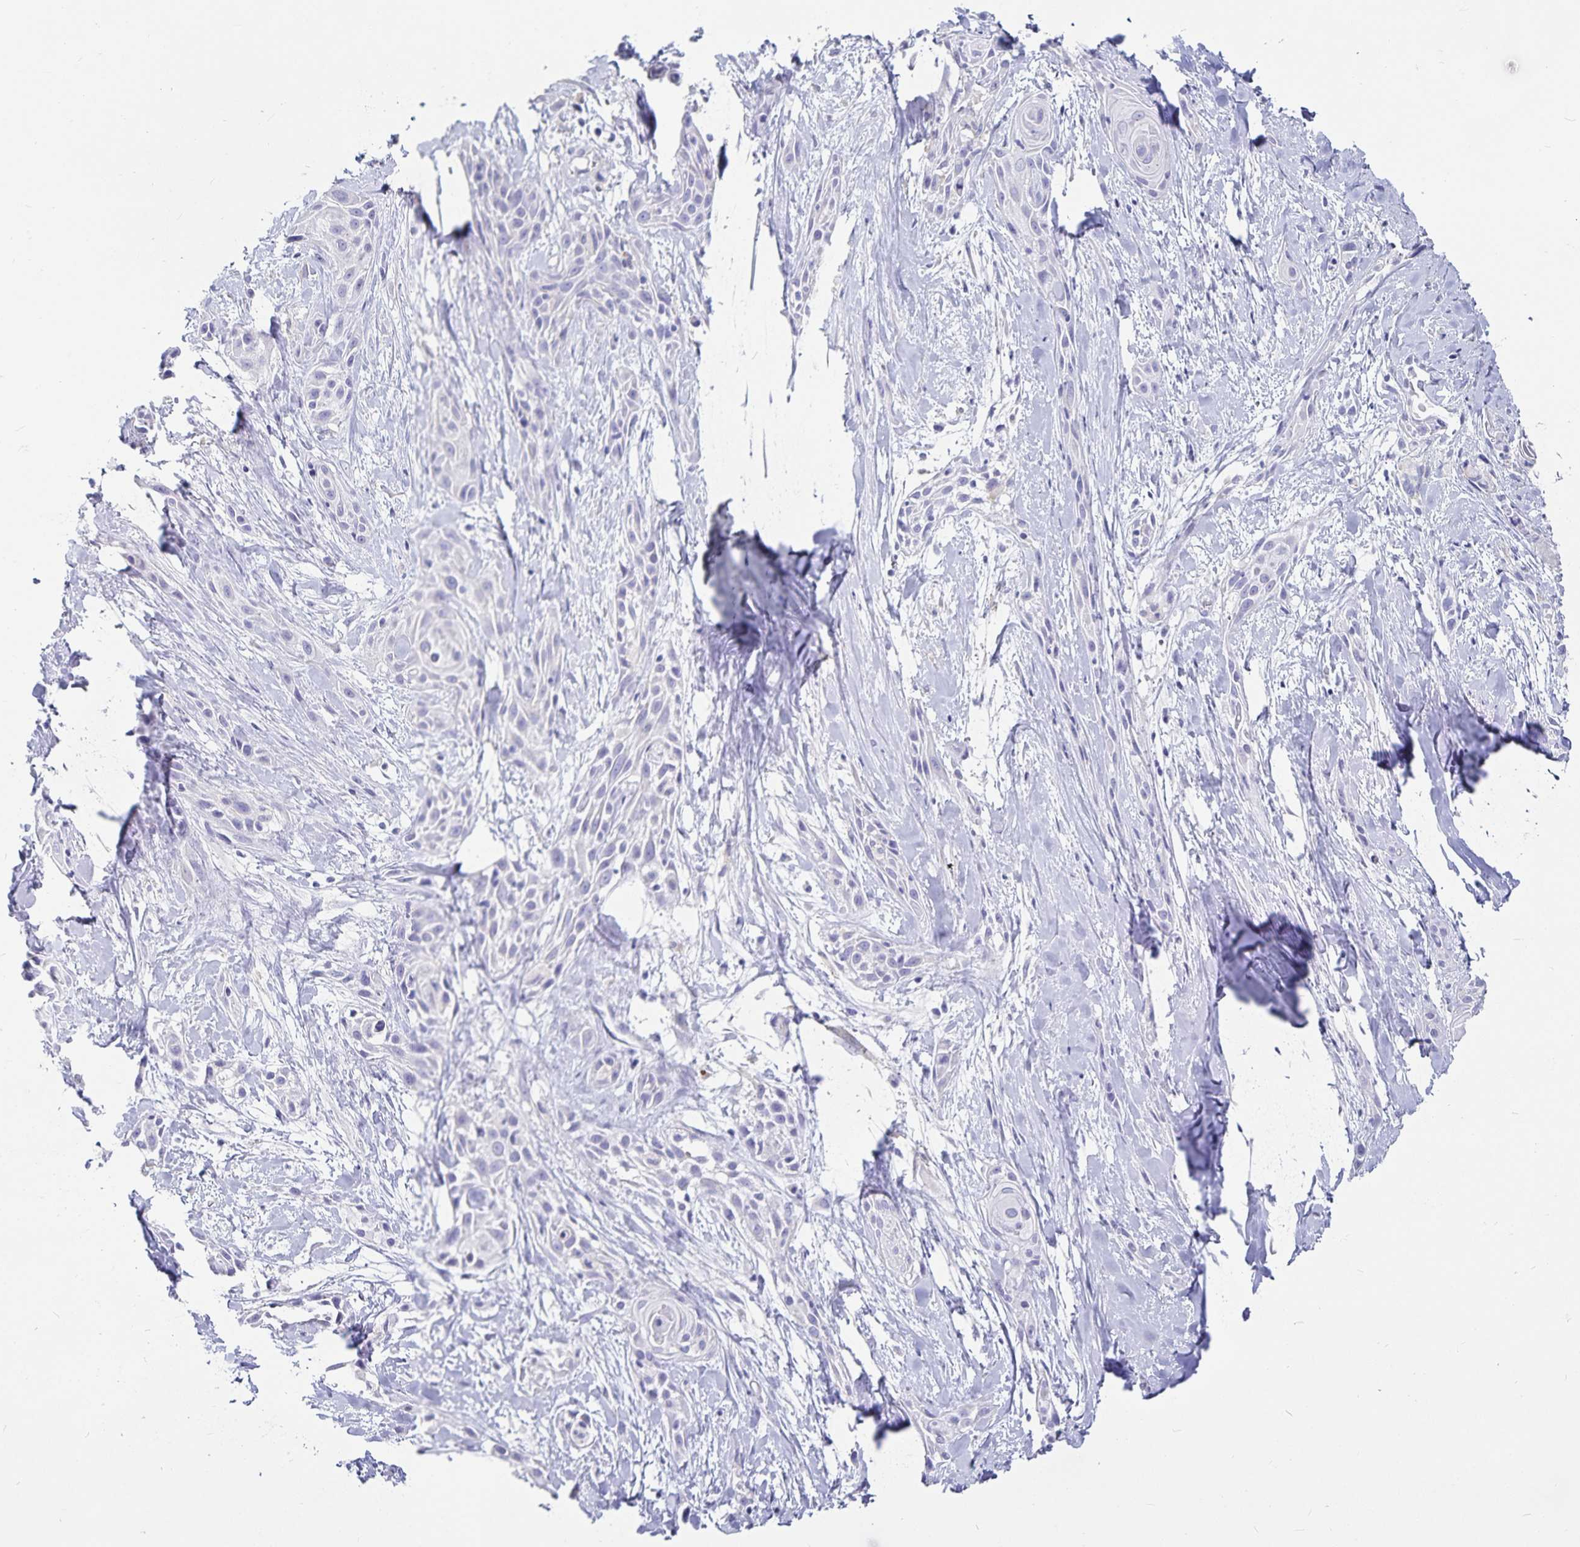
{"staining": {"intensity": "negative", "quantity": "none", "location": "none"}, "tissue": "skin cancer", "cell_type": "Tumor cells", "image_type": "cancer", "snomed": [{"axis": "morphology", "description": "Squamous cell carcinoma, NOS"}, {"axis": "topography", "description": "Skin"}, {"axis": "topography", "description": "Anal"}], "caption": "Tumor cells are negative for brown protein staining in skin squamous cell carcinoma.", "gene": "PLAC1", "patient": {"sex": "male", "age": 64}}